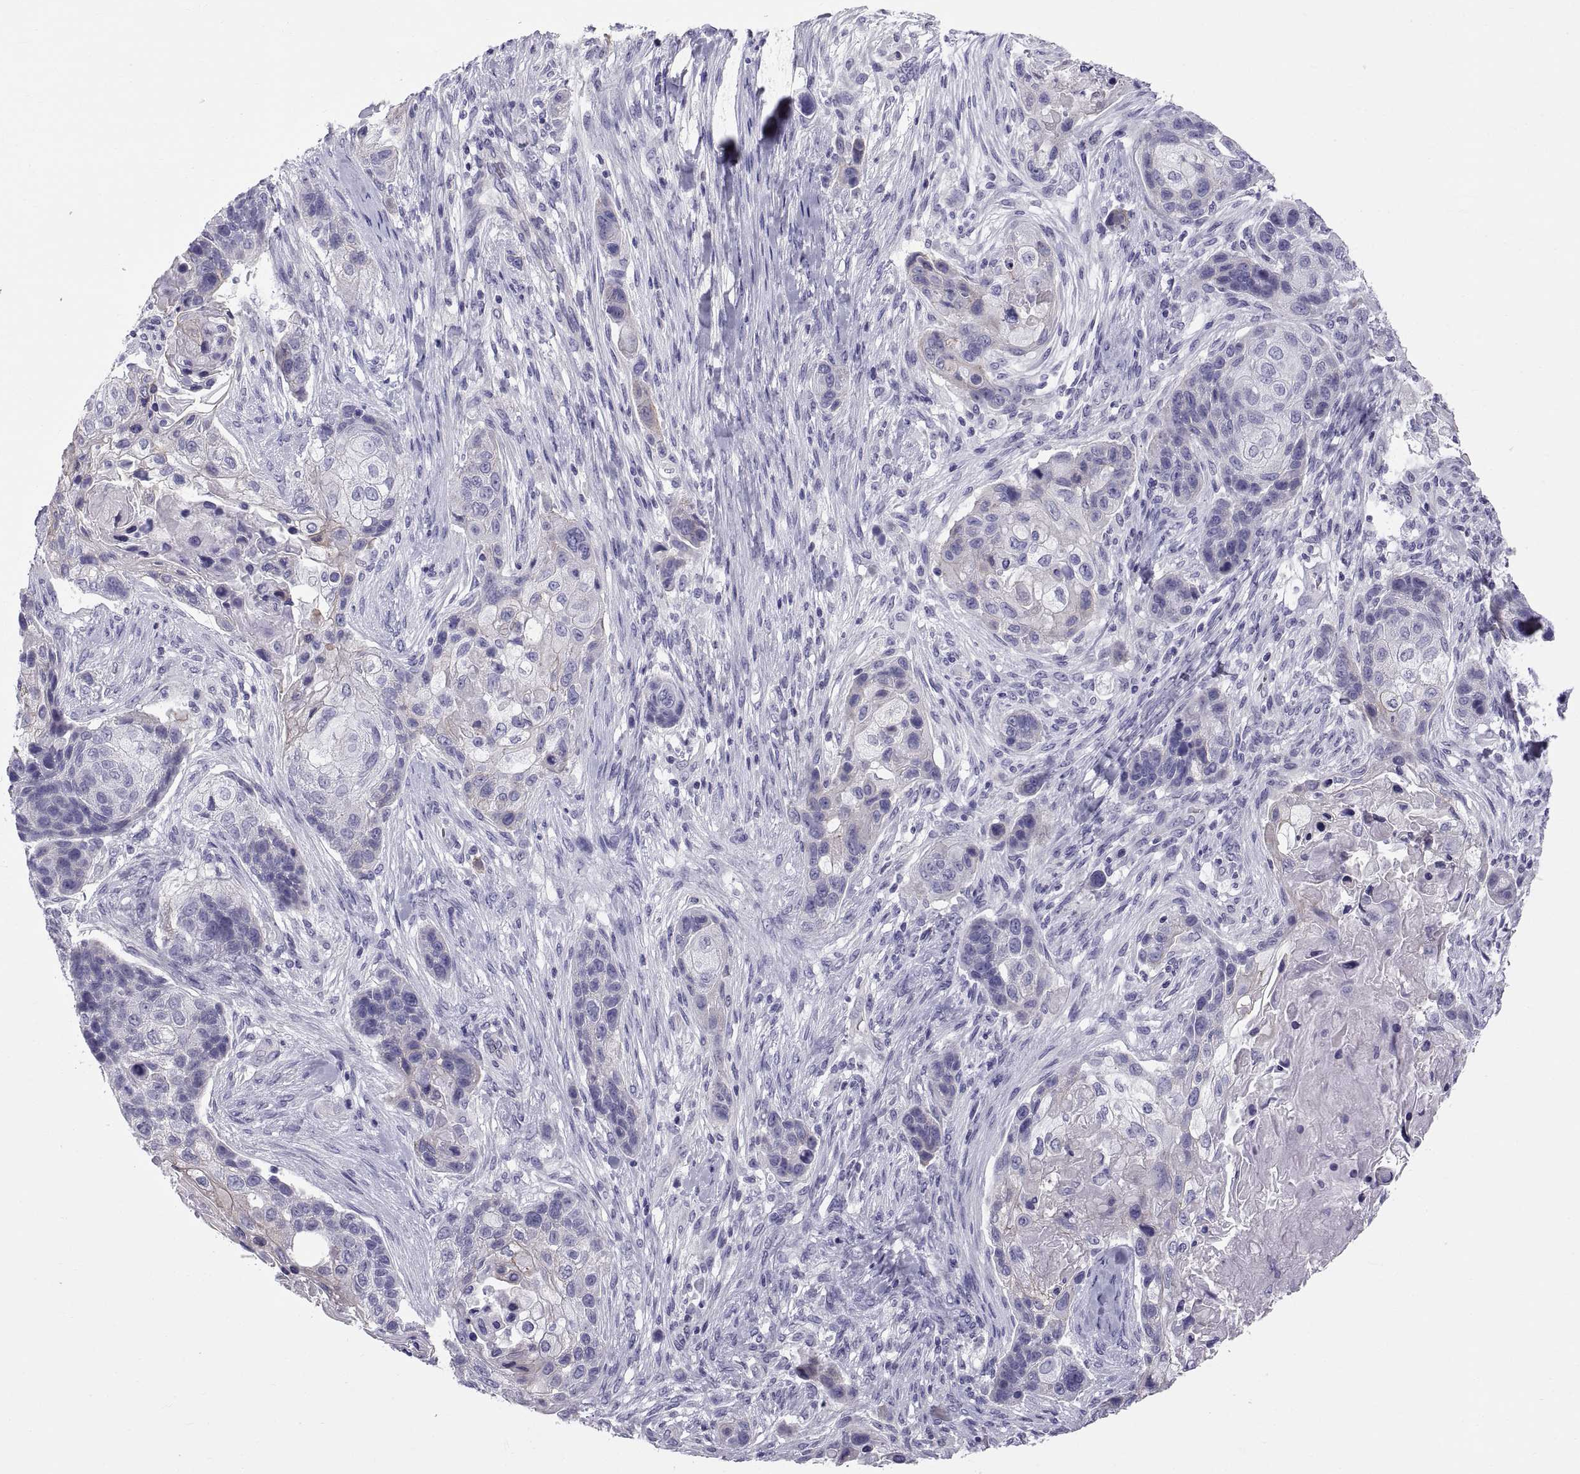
{"staining": {"intensity": "negative", "quantity": "none", "location": "none"}, "tissue": "lung cancer", "cell_type": "Tumor cells", "image_type": "cancer", "snomed": [{"axis": "morphology", "description": "Squamous cell carcinoma, NOS"}, {"axis": "topography", "description": "Lung"}], "caption": "Lung squamous cell carcinoma stained for a protein using IHC exhibits no positivity tumor cells.", "gene": "RNASE12", "patient": {"sex": "male", "age": 69}}